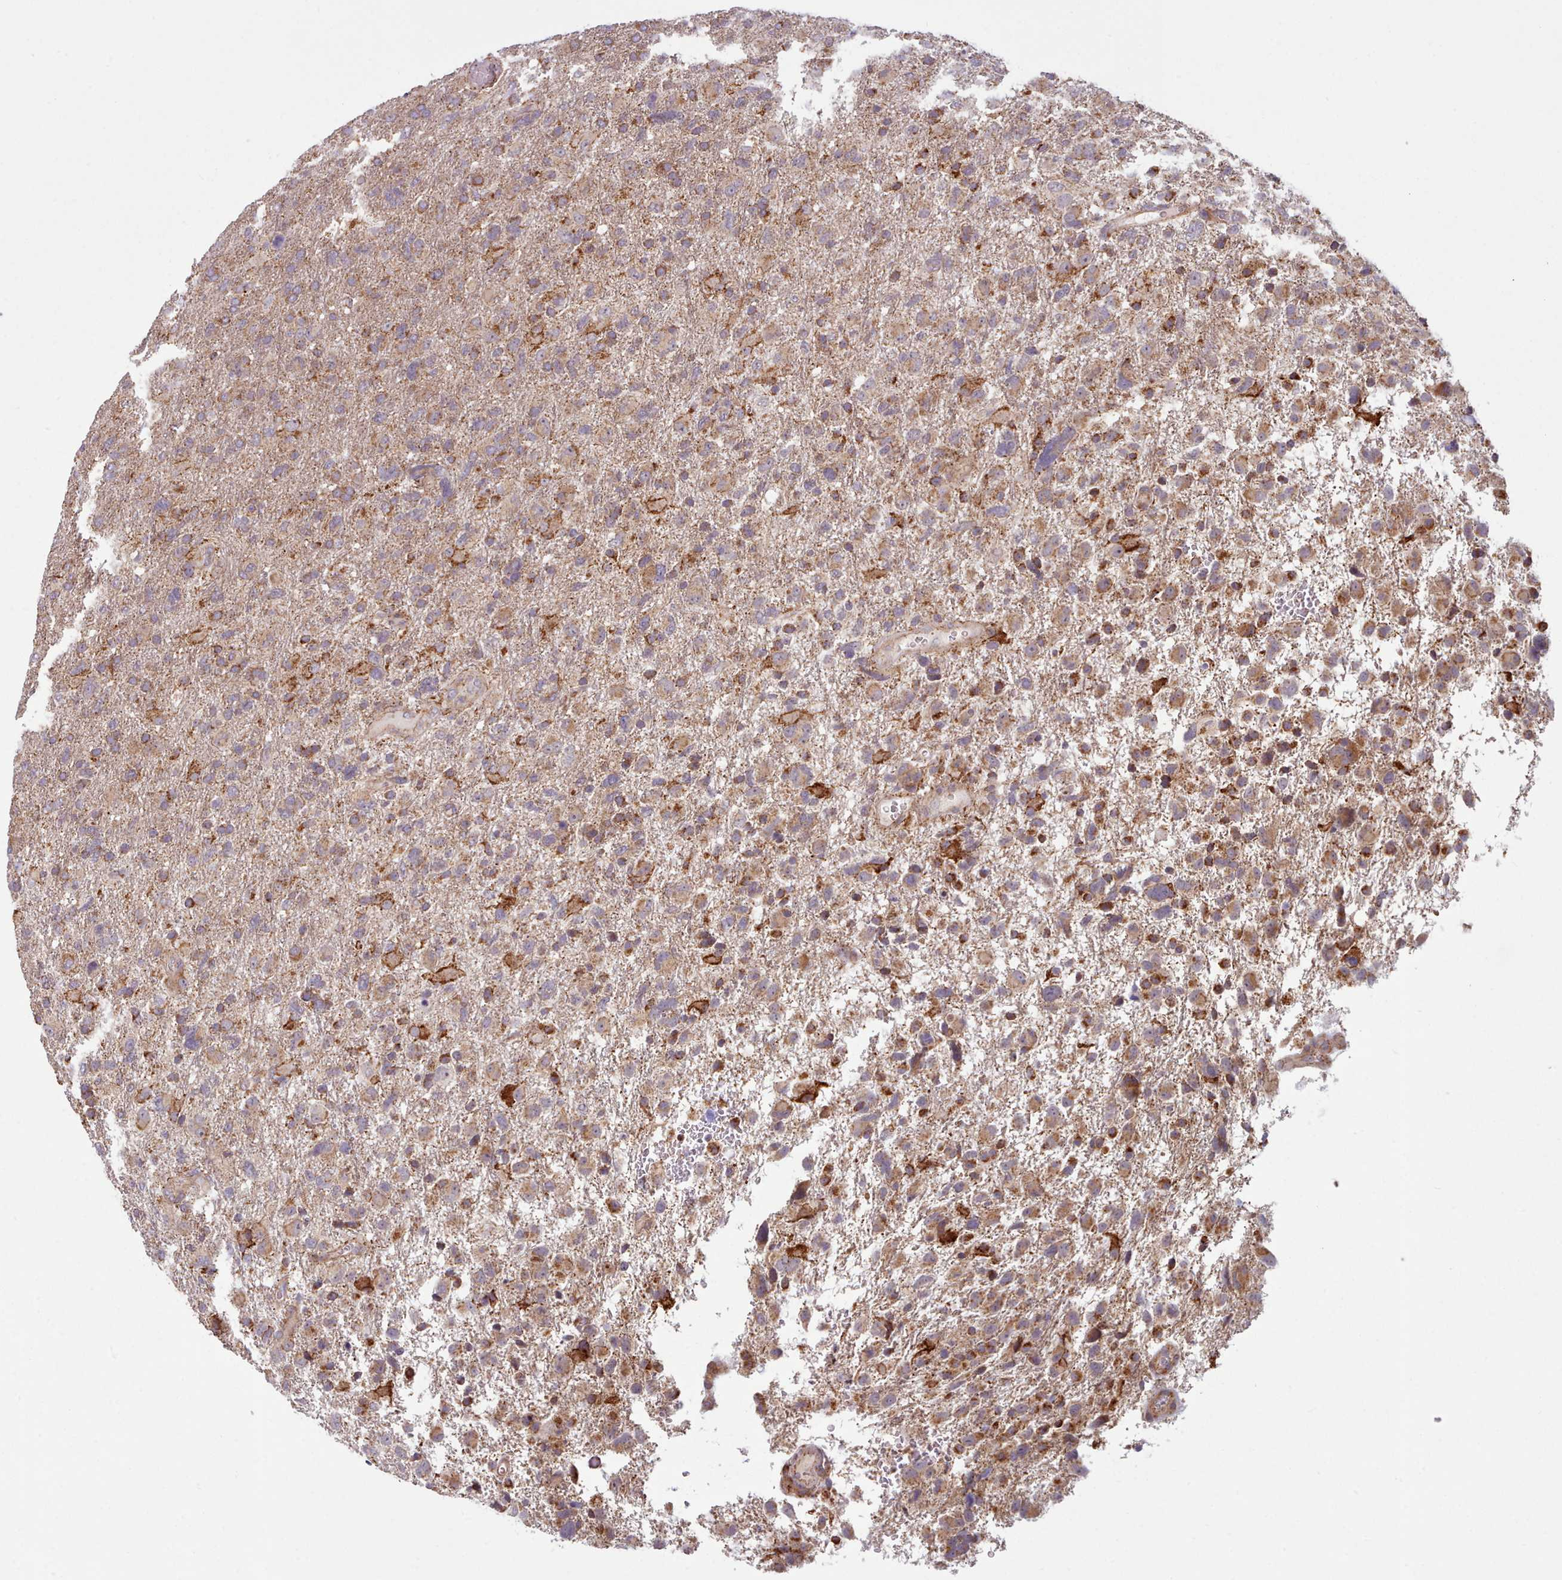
{"staining": {"intensity": "moderate", "quantity": ">75%", "location": "cytoplasmic/membranous"}, "tissue": "glioma", "cell_type": "Tumor cells", "image_type": "cancer", "snomed": [{"axis": "morphology", "description": "Glioma, malignant, High grade"}, {"axis": "topography", "description": "Brain"}], "caption": "About >75% of tumor cells in glioma demonstrate moderate cytoplasmic/membranous protein expression as visualized by brown immunohistochemical staining.", "gene": "CRYBG1", "patient": {"sex": "male", "age": 61}}